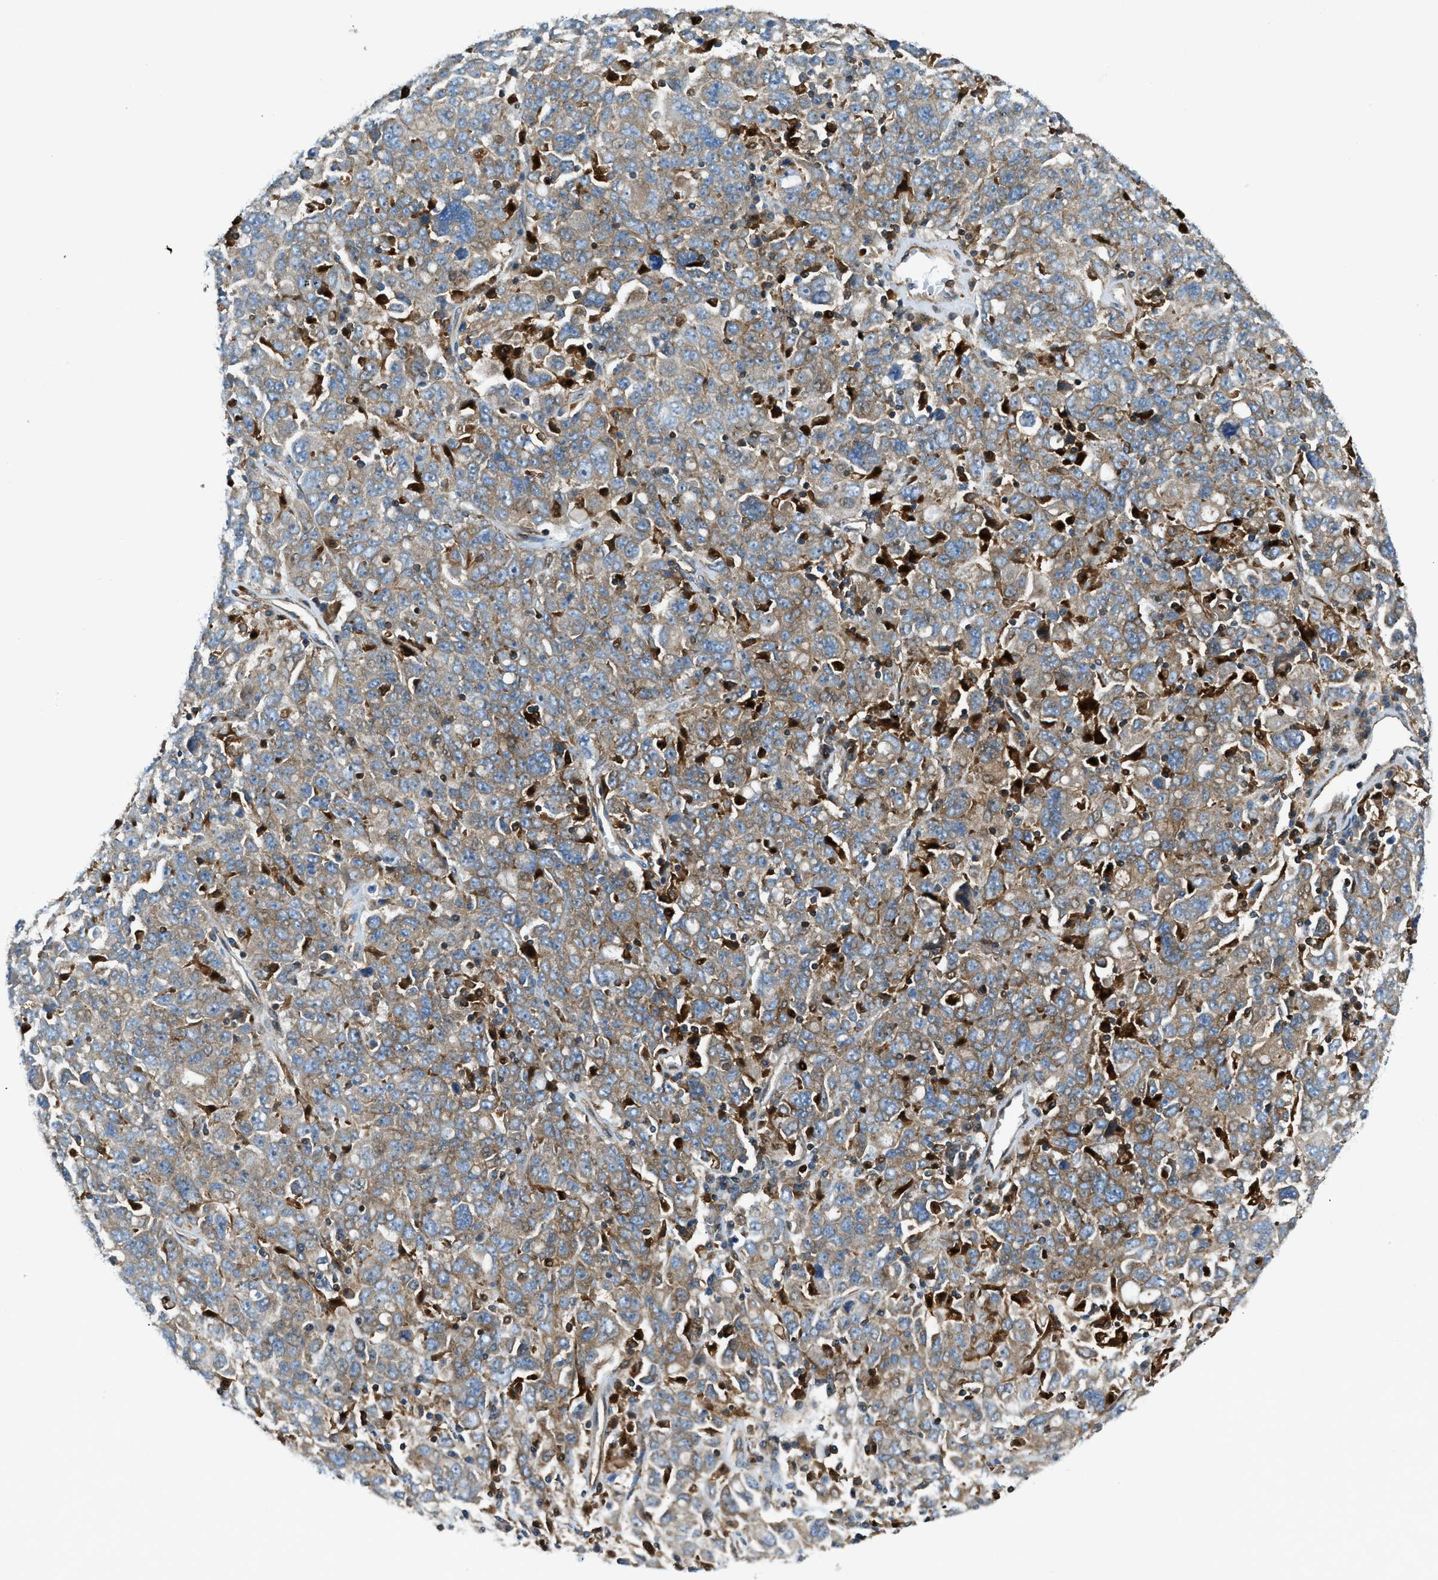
{"staining": {"intensity": "weak", "quantity": ">75%", "location": "cytoplasmic/membranous"}, "tissue": "ovarian cancer", "cell_type": "Tumor cells", "image_type": "cancer", "snomed": [{"axis": "morphology", "description": "Carcinoma, endometroid"}, {"axis": "topography", "description": "Ovary"}], "caption": "Immunohistochemistry staining of ovarian endometroid carcinoma, which displays low levels of weak cytoplasmic/membranous staining in approximately >75% of tumor cells indicating weak cytoplasmic/membranous protein positivity. The staining was performed using DAB (brown) for protein detection and nuclei were counterstained in hematoxylin (blue).", "gene": "DMAC1", "patient": {"sex": "female", "age": 62}}